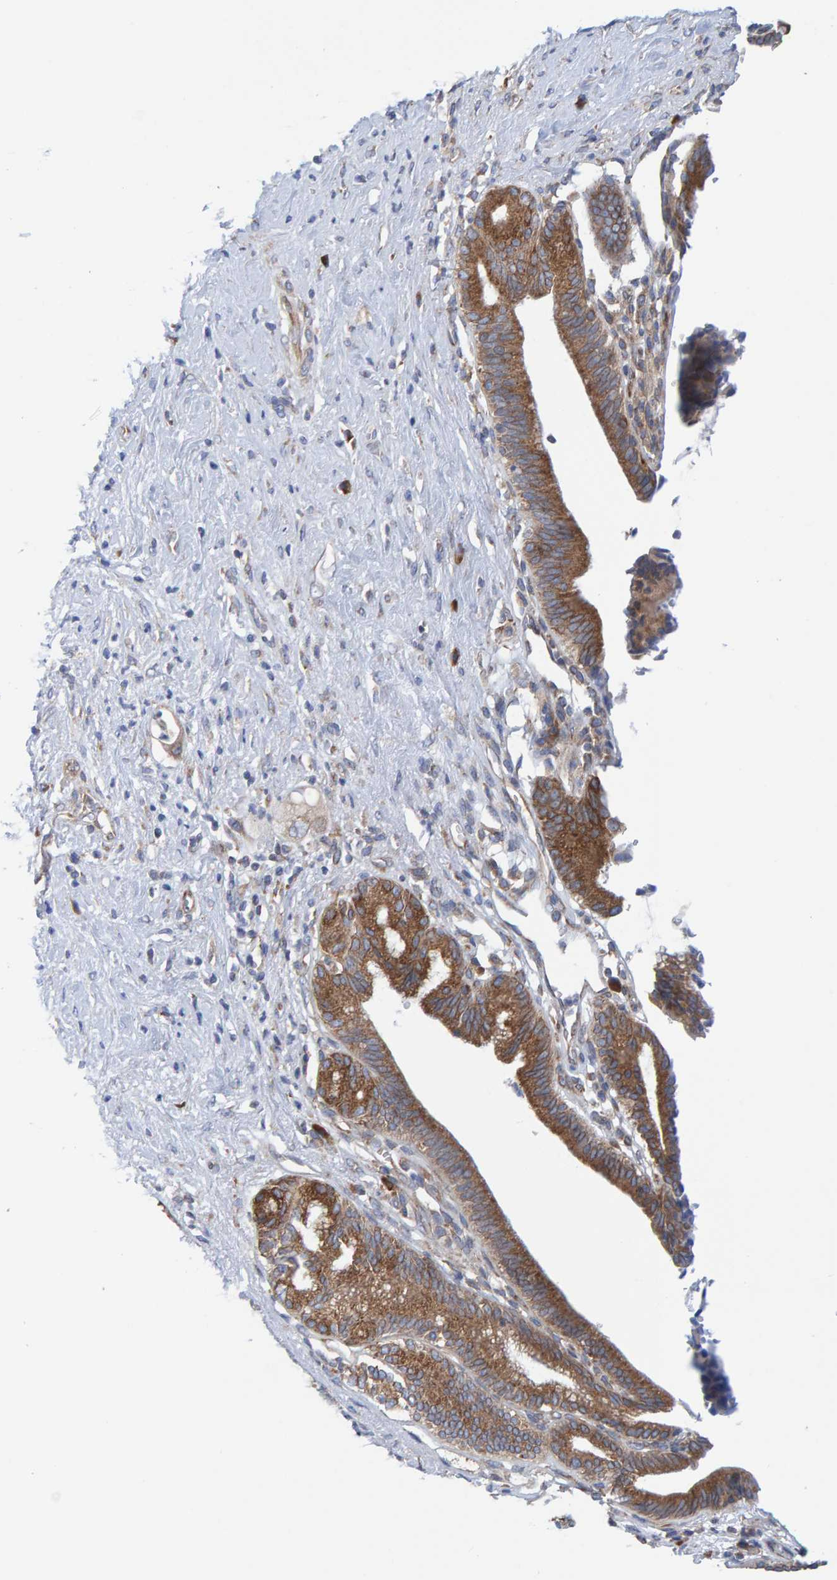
{"staining": {"intensity": "moderate", "quantity": ">75%", "location": "cytoplasmic/membranous"}, "tissue": "pancreatic cancer", "cell_type": "Tumor cells", "image_type": "cancer", "snomed": [{"axis": "morphology", "description": "Adenocarcinoma, NOS"}, {"axis": "topography", "description": "Pancreas"}], "caption": "Protein staining shows moderate cytoplasmic/membranous positivity in approximately >75% of tumor cells in adenocarcinoma (pancreatic).", "gene": "CDK5RAP3", "patient": {"sex": "male", "age": 59}}